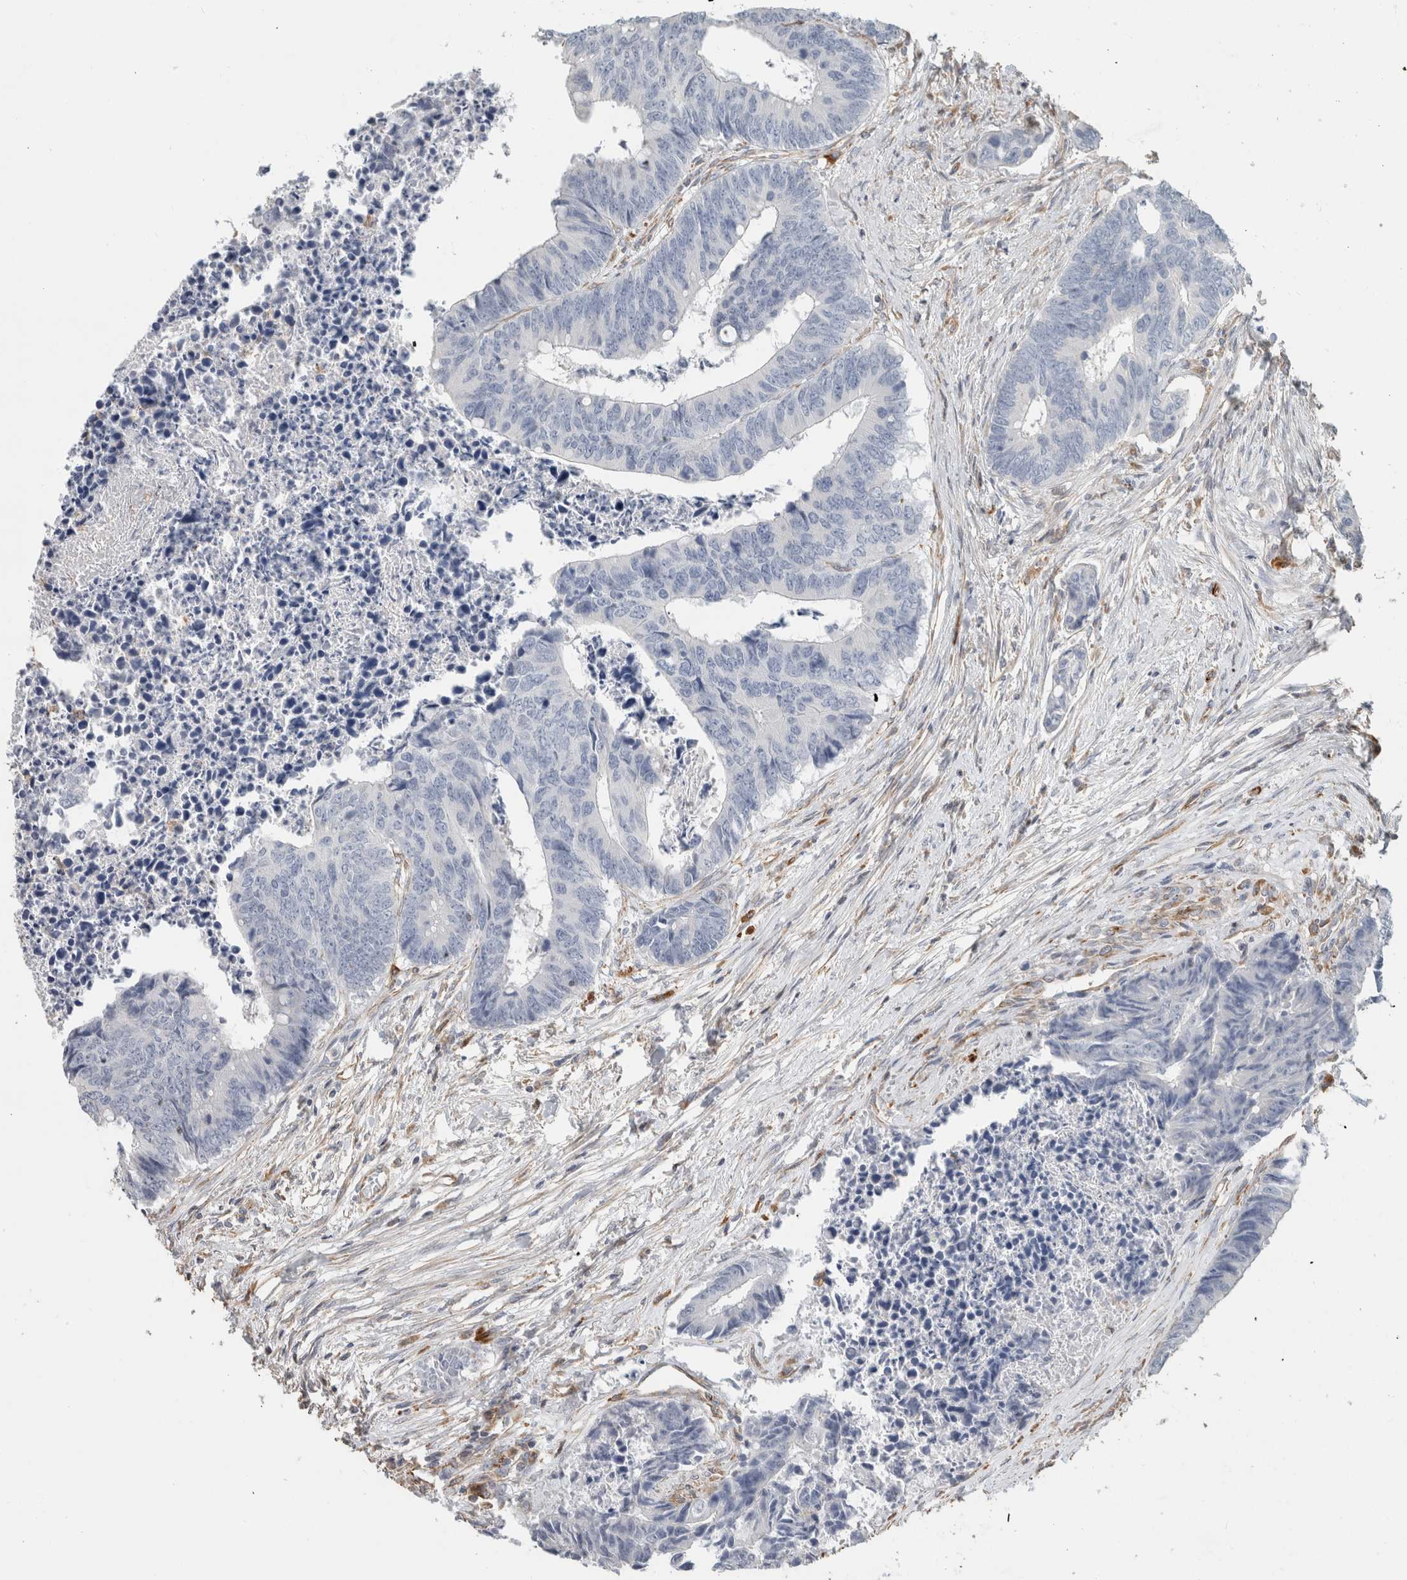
{"staining": {"intensity": "negative", "quantity": "none", "location": "none"}, "tissue": "colorectal cancer", "cell_type": "Tumor cells", "image_type": "cancer", "snomed": [{"axis": "morphology", "description": "Adenocarcinoma, NOS"}, {"axis": "topography", "description": "Rectum"}], "caption": "Protein analysis of colorectal adenocarcinoma displays no significant expression in tumor cells.", "gene": "LY86", "patient": {"sex": "male", "age": 84}}